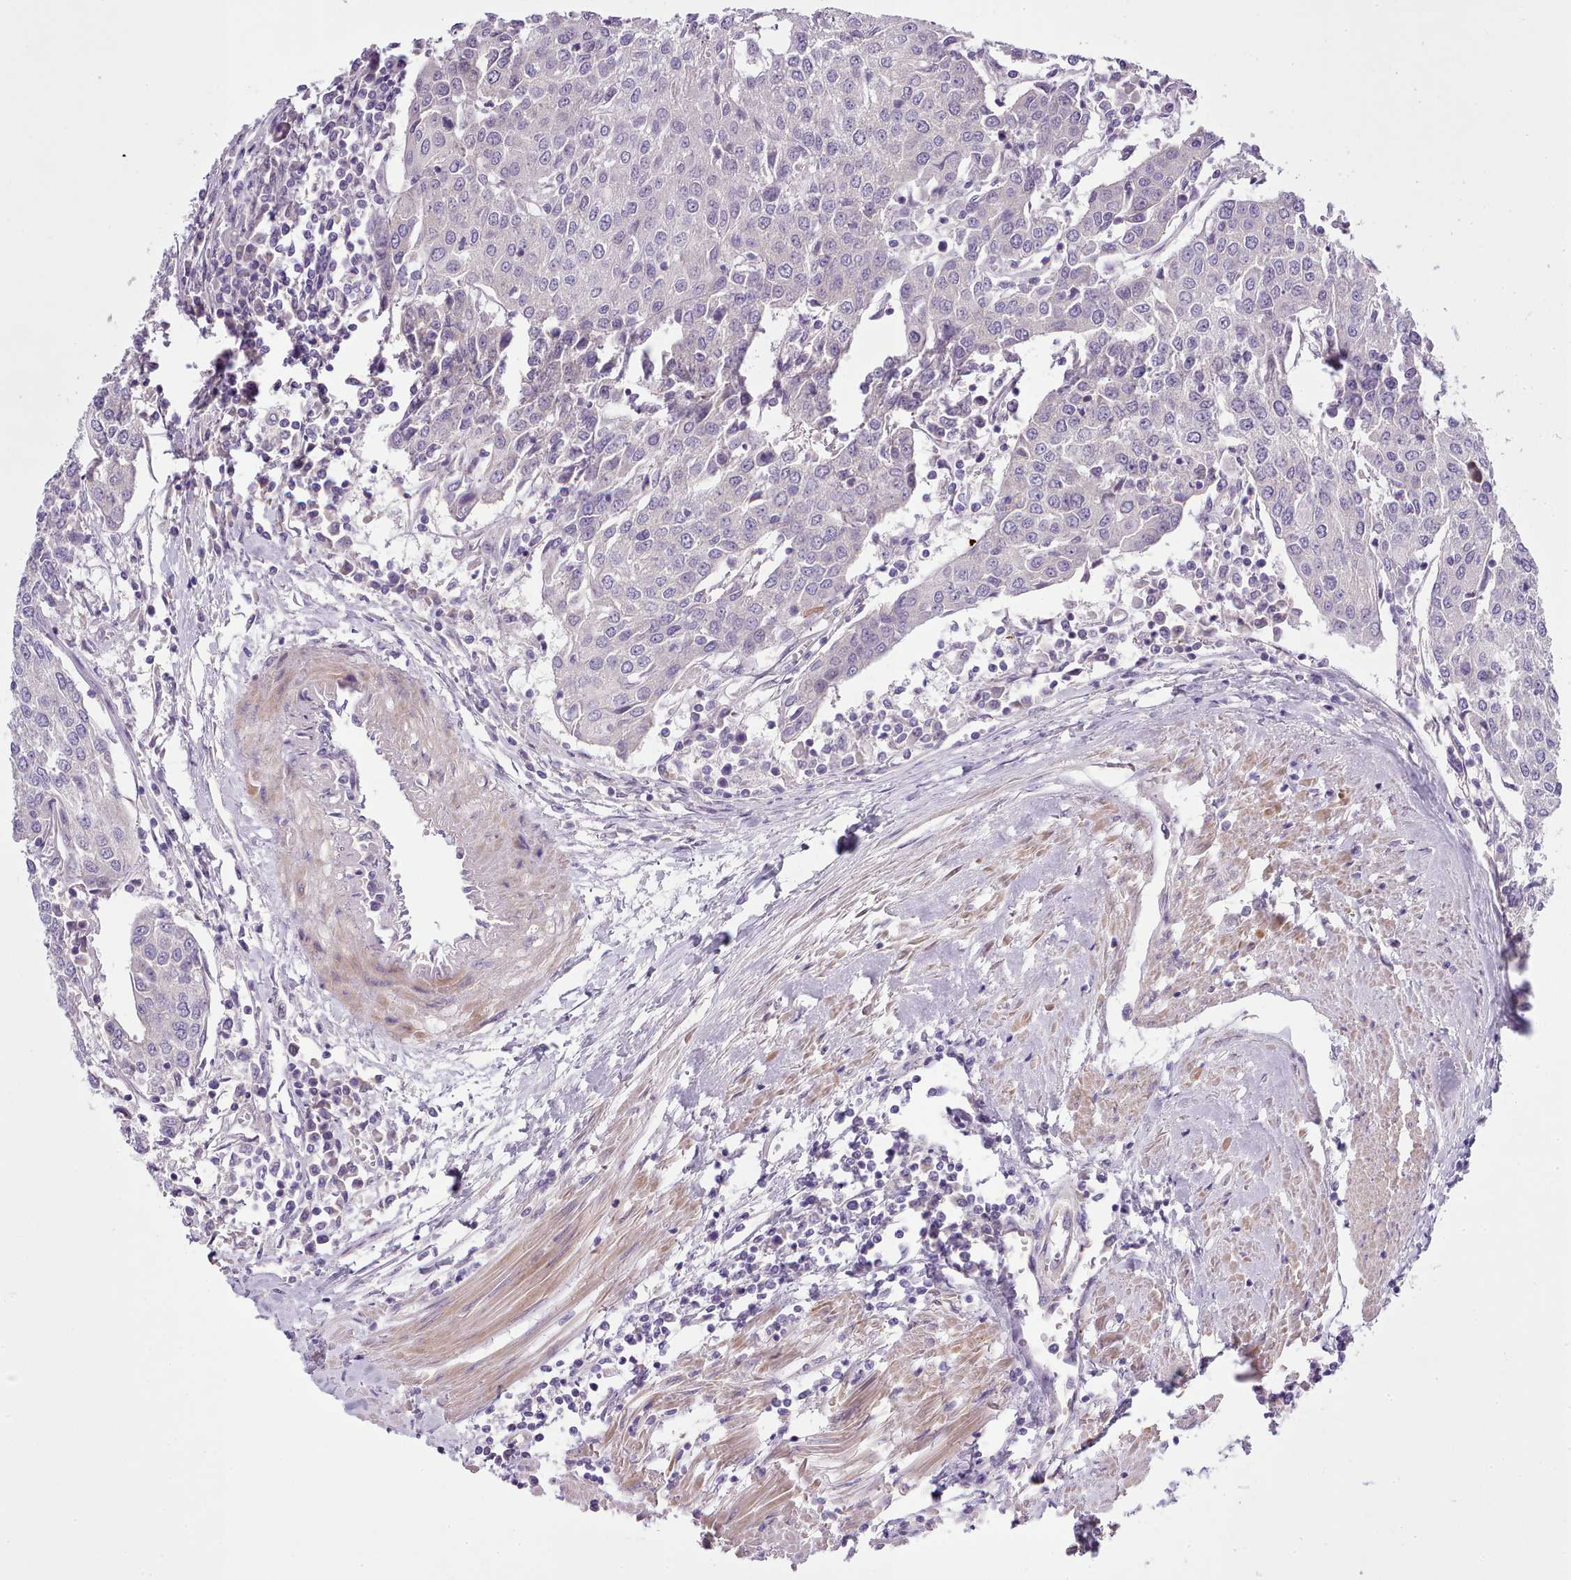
{"staining": {"intensity": "negative", "quantity": "none", "location": "none"}, "tissue": "urothelial cancer", "cell_type": "Tumor cells", "image_type": "cancer", "snomed": [{"axis": "morphology", "description": "Urothelial carcinoma, High grade"}, {"axis": "topography", "description": "Urinary bladder"}], "caption": "Protein analysis of high-grade urothelial carcinoma displays no significant expression in tumor cells.", "gene": "SETX", "patient": {"sex": "female", "age": 85}}